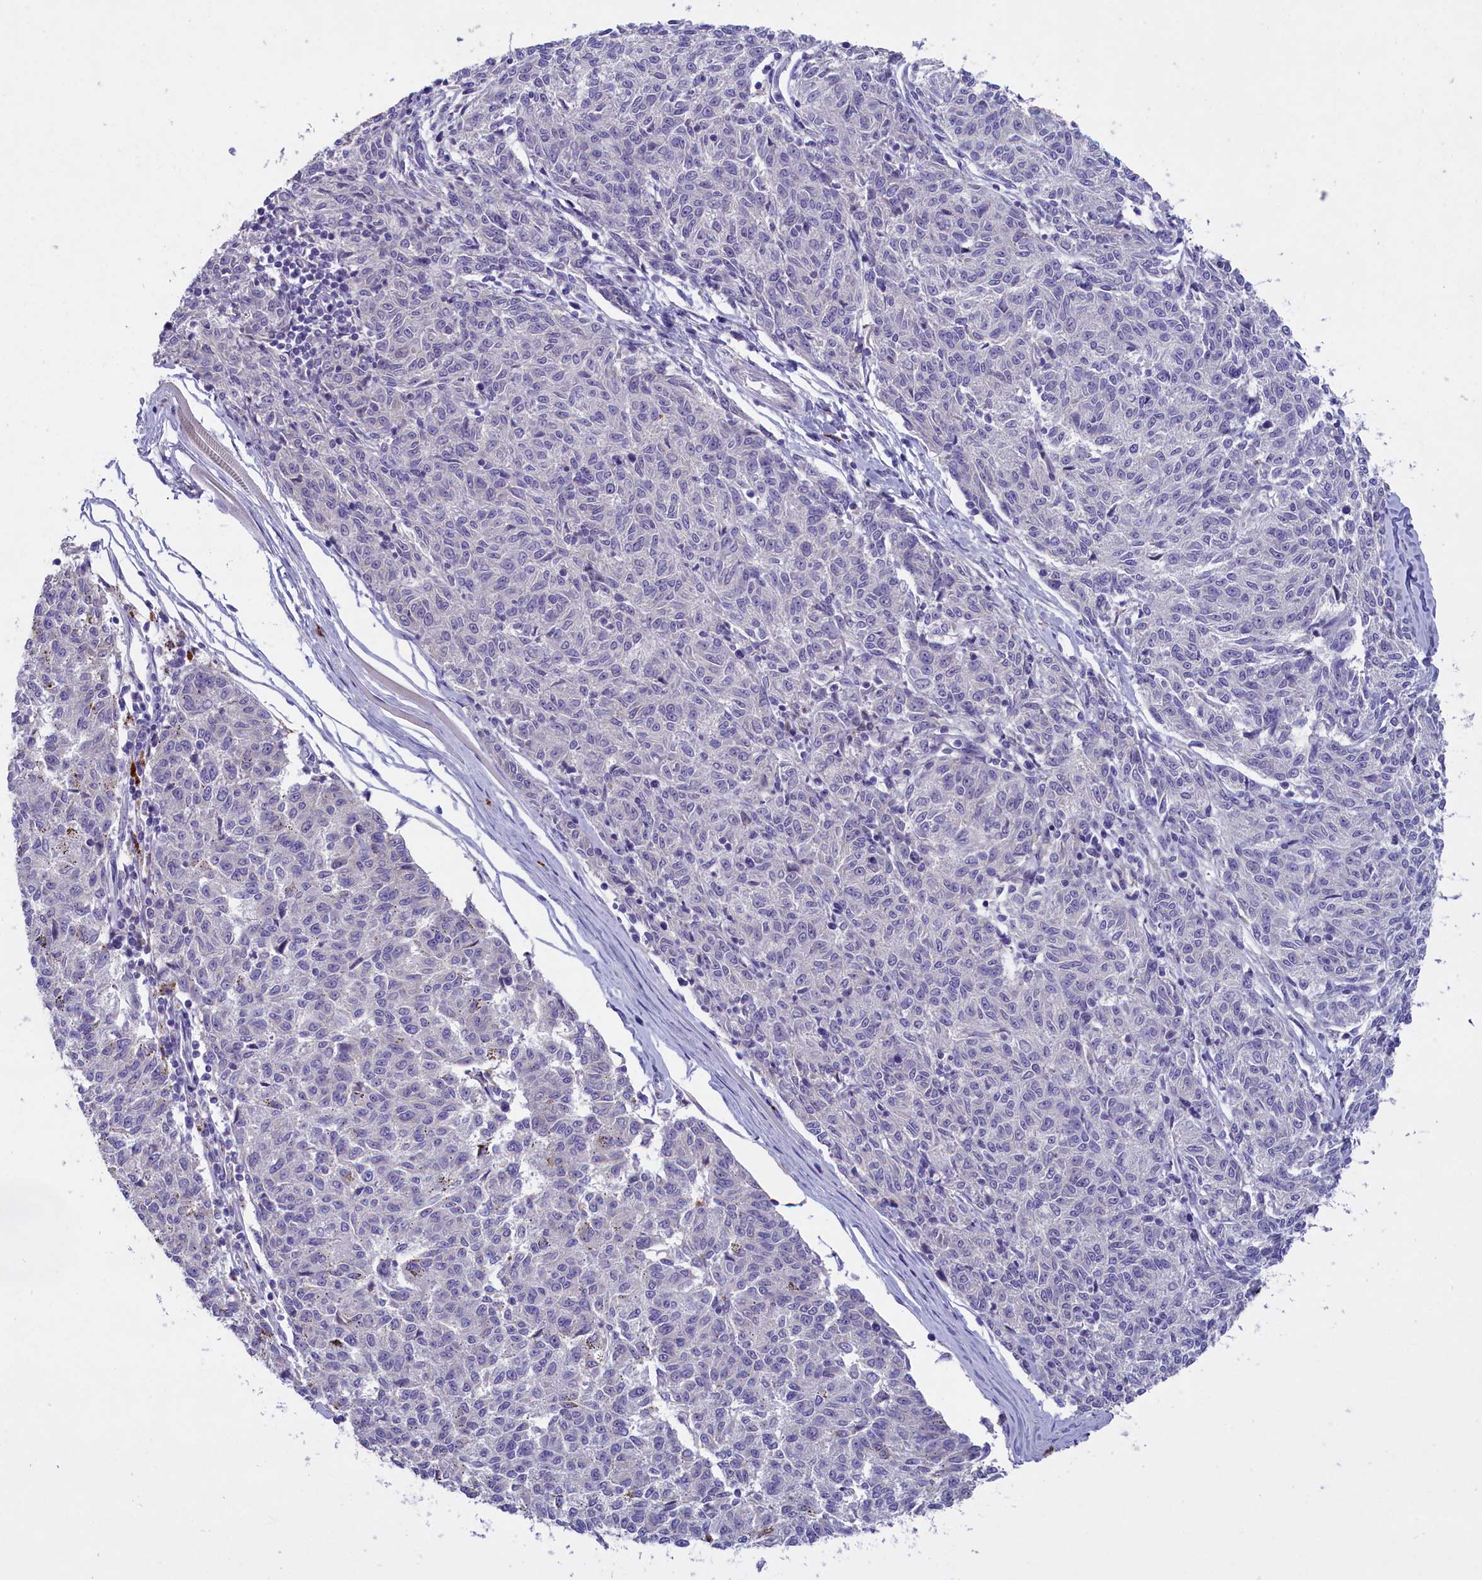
{"staining": {"intensity": "negative", "quantity": "none", "location": "none"}, "tissue": "melanoma", "cell_type": "Tumor cells", "image_type": "cancer", "snomed": [{"axis": "morphology", "description": "Malignant melanoma, NOS"}, {"axis": "topography", "description": "Skin"}], "caption": "Tumor cells are negative for brown protein staining in malignant melanoma. (DAB IHC, high magnification).", "gene": "ENPP6", "patient": {"sex": "female", "age": 72}}